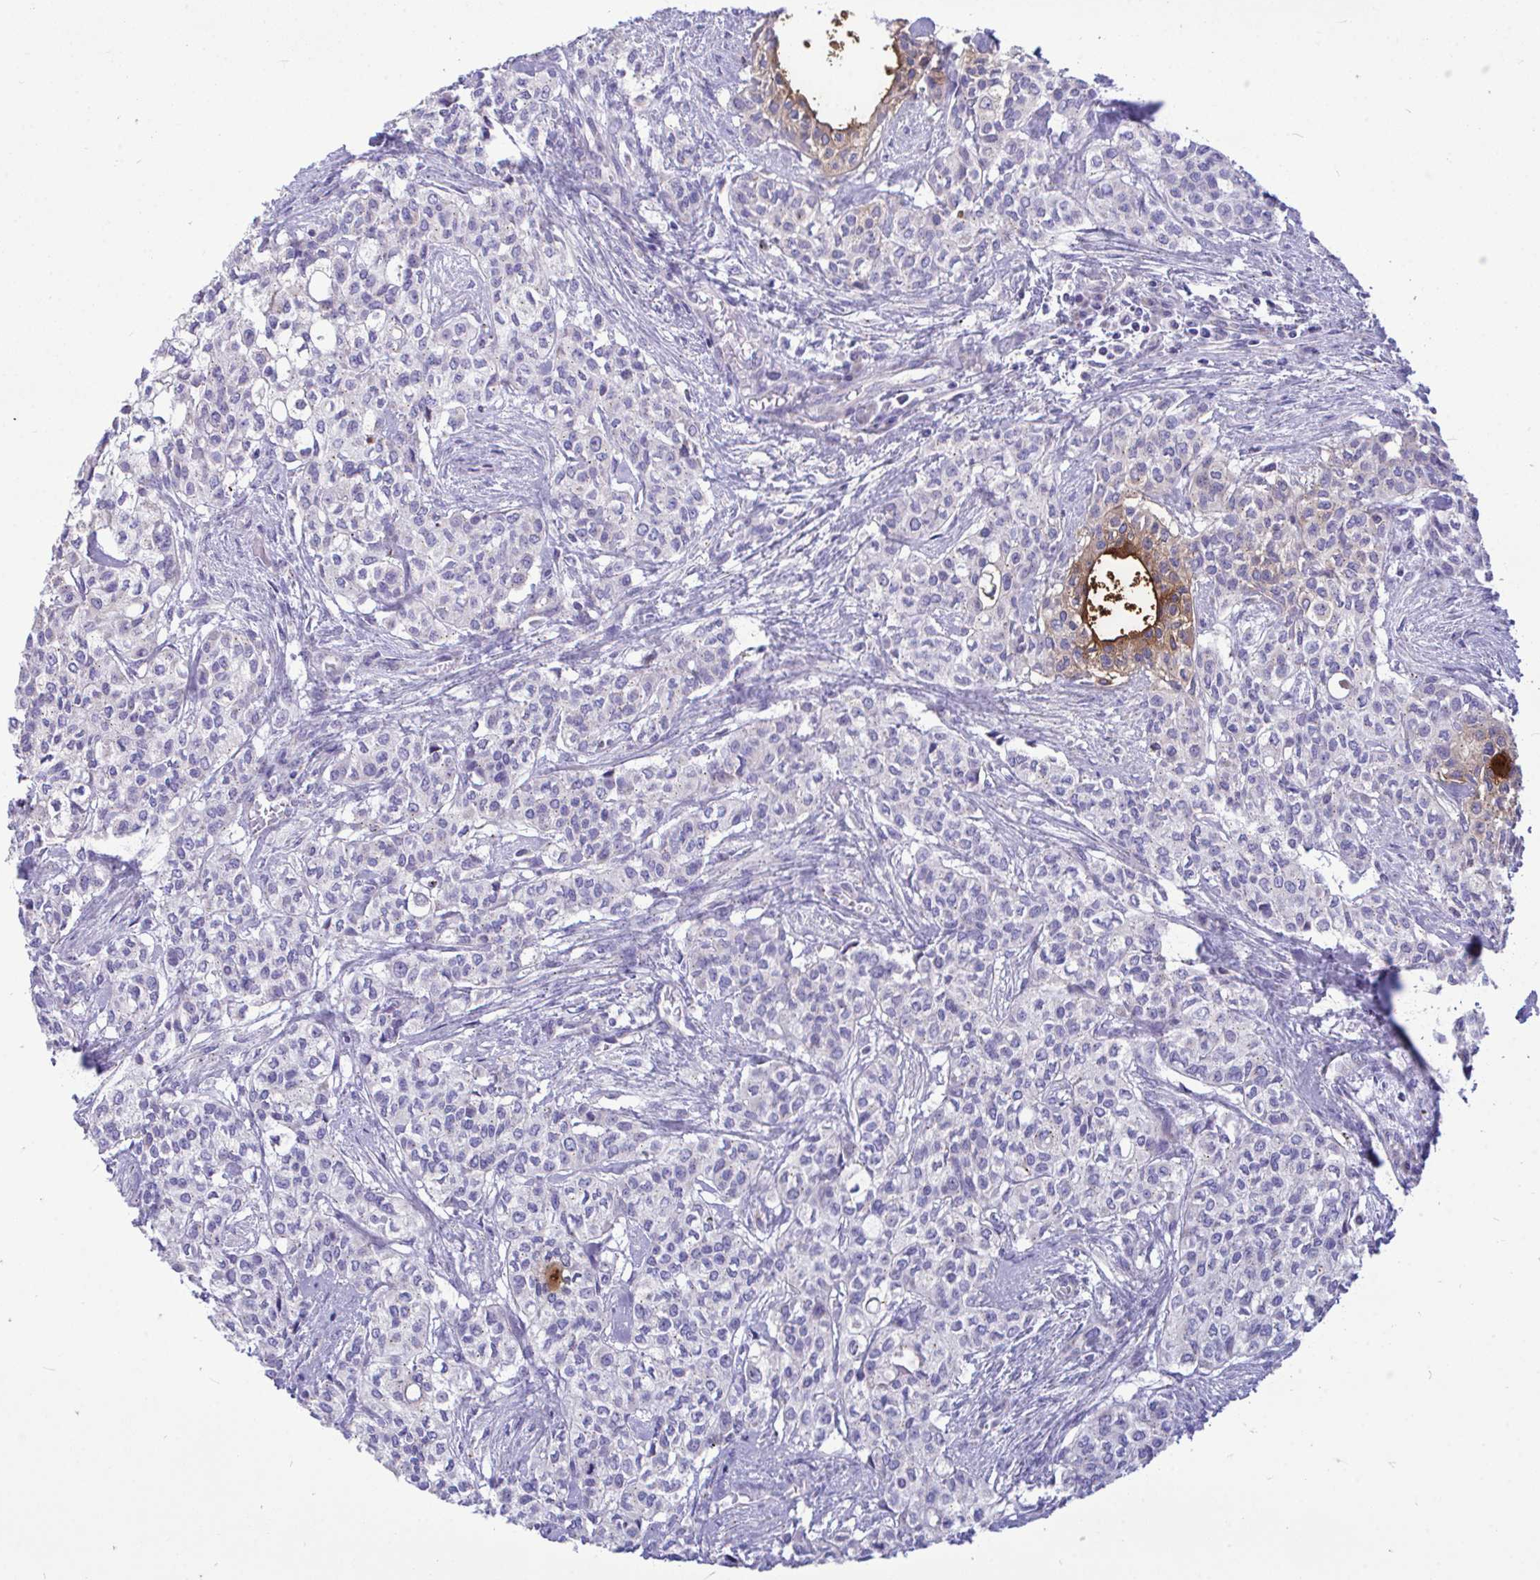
{"staining": {"intensity": "negative", "quantity": "none", "location": "none"}, "tissue": "head and neck cancer", "cell_type": "Tumor cells", "image_type": "cancer", "snomed": [{"axis": "morphology", "description": "Adenocarcinoma, NOS"}, {"axis": "topography", "description": "Head-Neck"}], "caption": "IHC photomicrograph of neoplastic tissue: human head and neck cancer (adenocarcinoma) stained with DAB reveals no significant protein staining in tumor cells.", "gene": "MRPS16", "patient": {"sex": "male", "age": 81}}